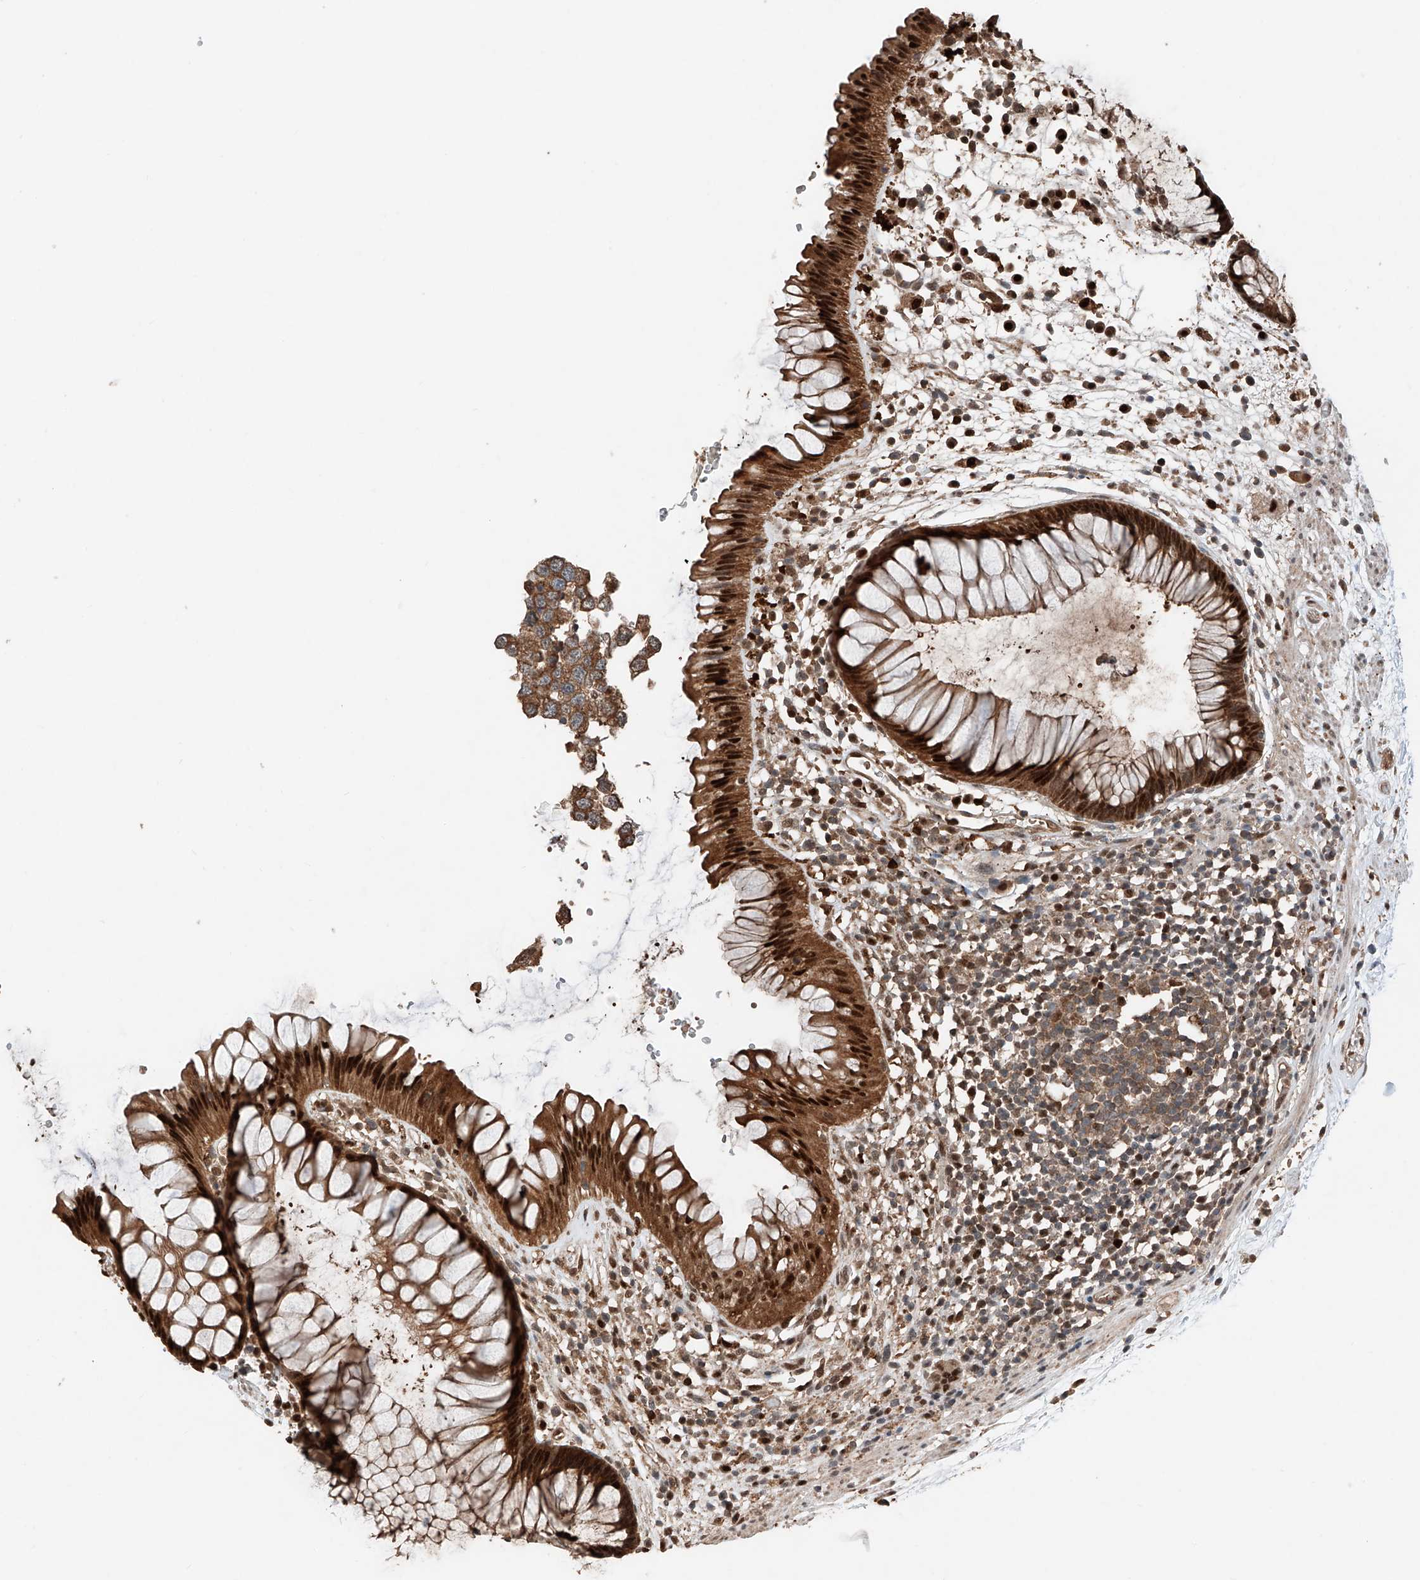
{"staining": {"intensity": "strong", "quantity": ">75%", "location": "cytoplasmic/membranous,nuclear"}, "tissue": "rectum", "cell_type": "Glandular cells", "image_type": "normal", "snomed": [{"axis": "morphology", "description": "Normal tissue, NOS"}, {"axis": "topography", "description": "Rectum"}], "caption": "Strong cytoplasmic/membranous,nuclear protein staining is identified in approximately >75% of glandular cells in rectum.", "gene": "RMND1", "patient": {"sex": "male", "age": 51}}